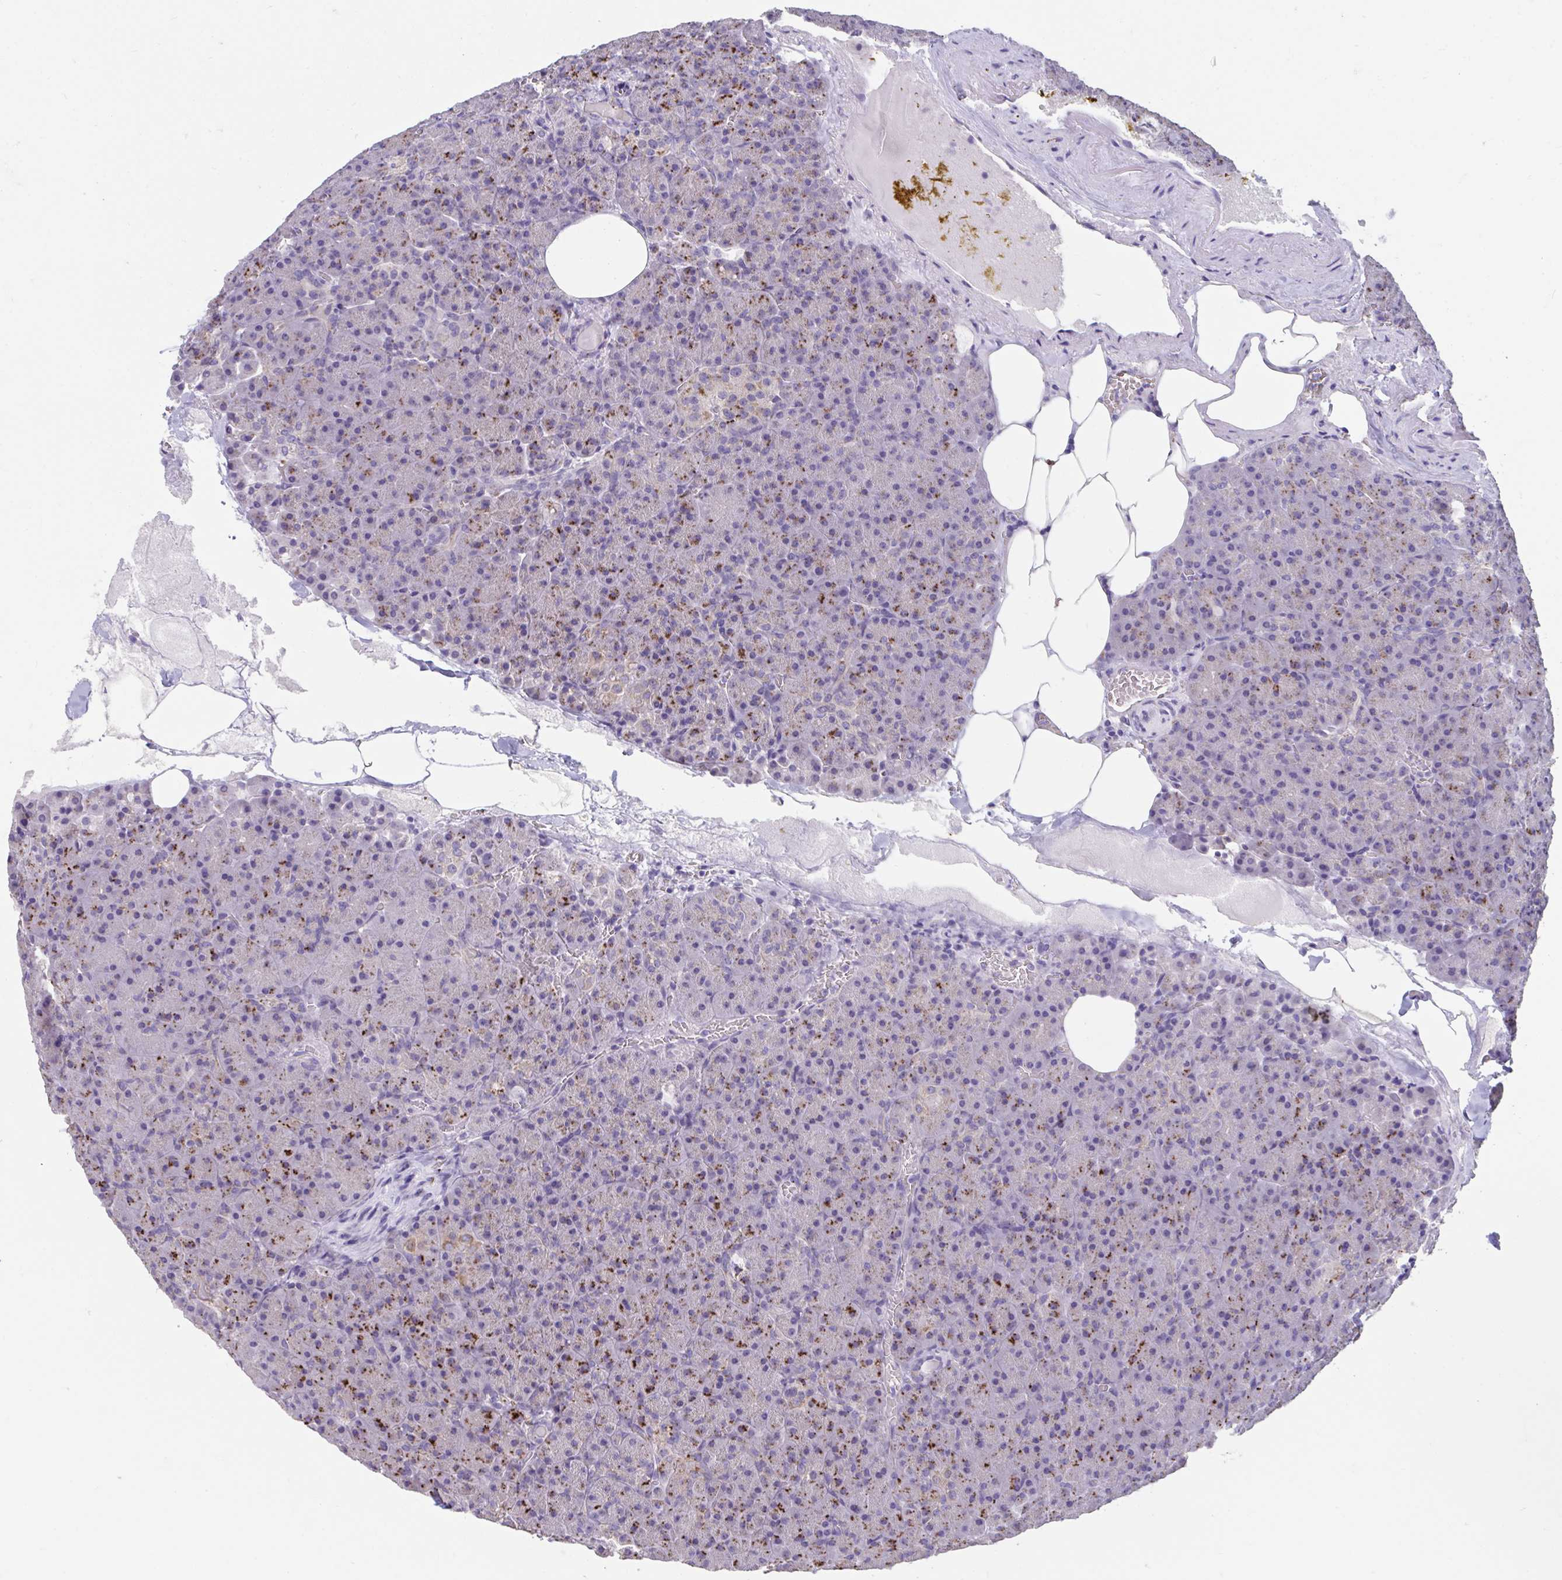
{"staining": {"intensity": "moderate", "quantity": "25%-75%", "location": "cytoplasmic/membranous"}, "tissue": "pancreas", "cell_type": "Exocrine glandular cells", "image_type": "normal", "snomed": [{"axis": "morphology", "description": "Normal tissue, NOS"}, {"axis": "topography", "description": "Pancreas"}], "caption": "Immunohistochemistry (IHC) of normal pancreas displays medium levels of moderate cytoplasmic/membranous expression in about 25%-75% of exocrine glandular cells. (brown staining indicates protein expression, while blue staining denotes nuclei).", "gene": "GPR162", "patient": {"sex": "female", "age": 74}}